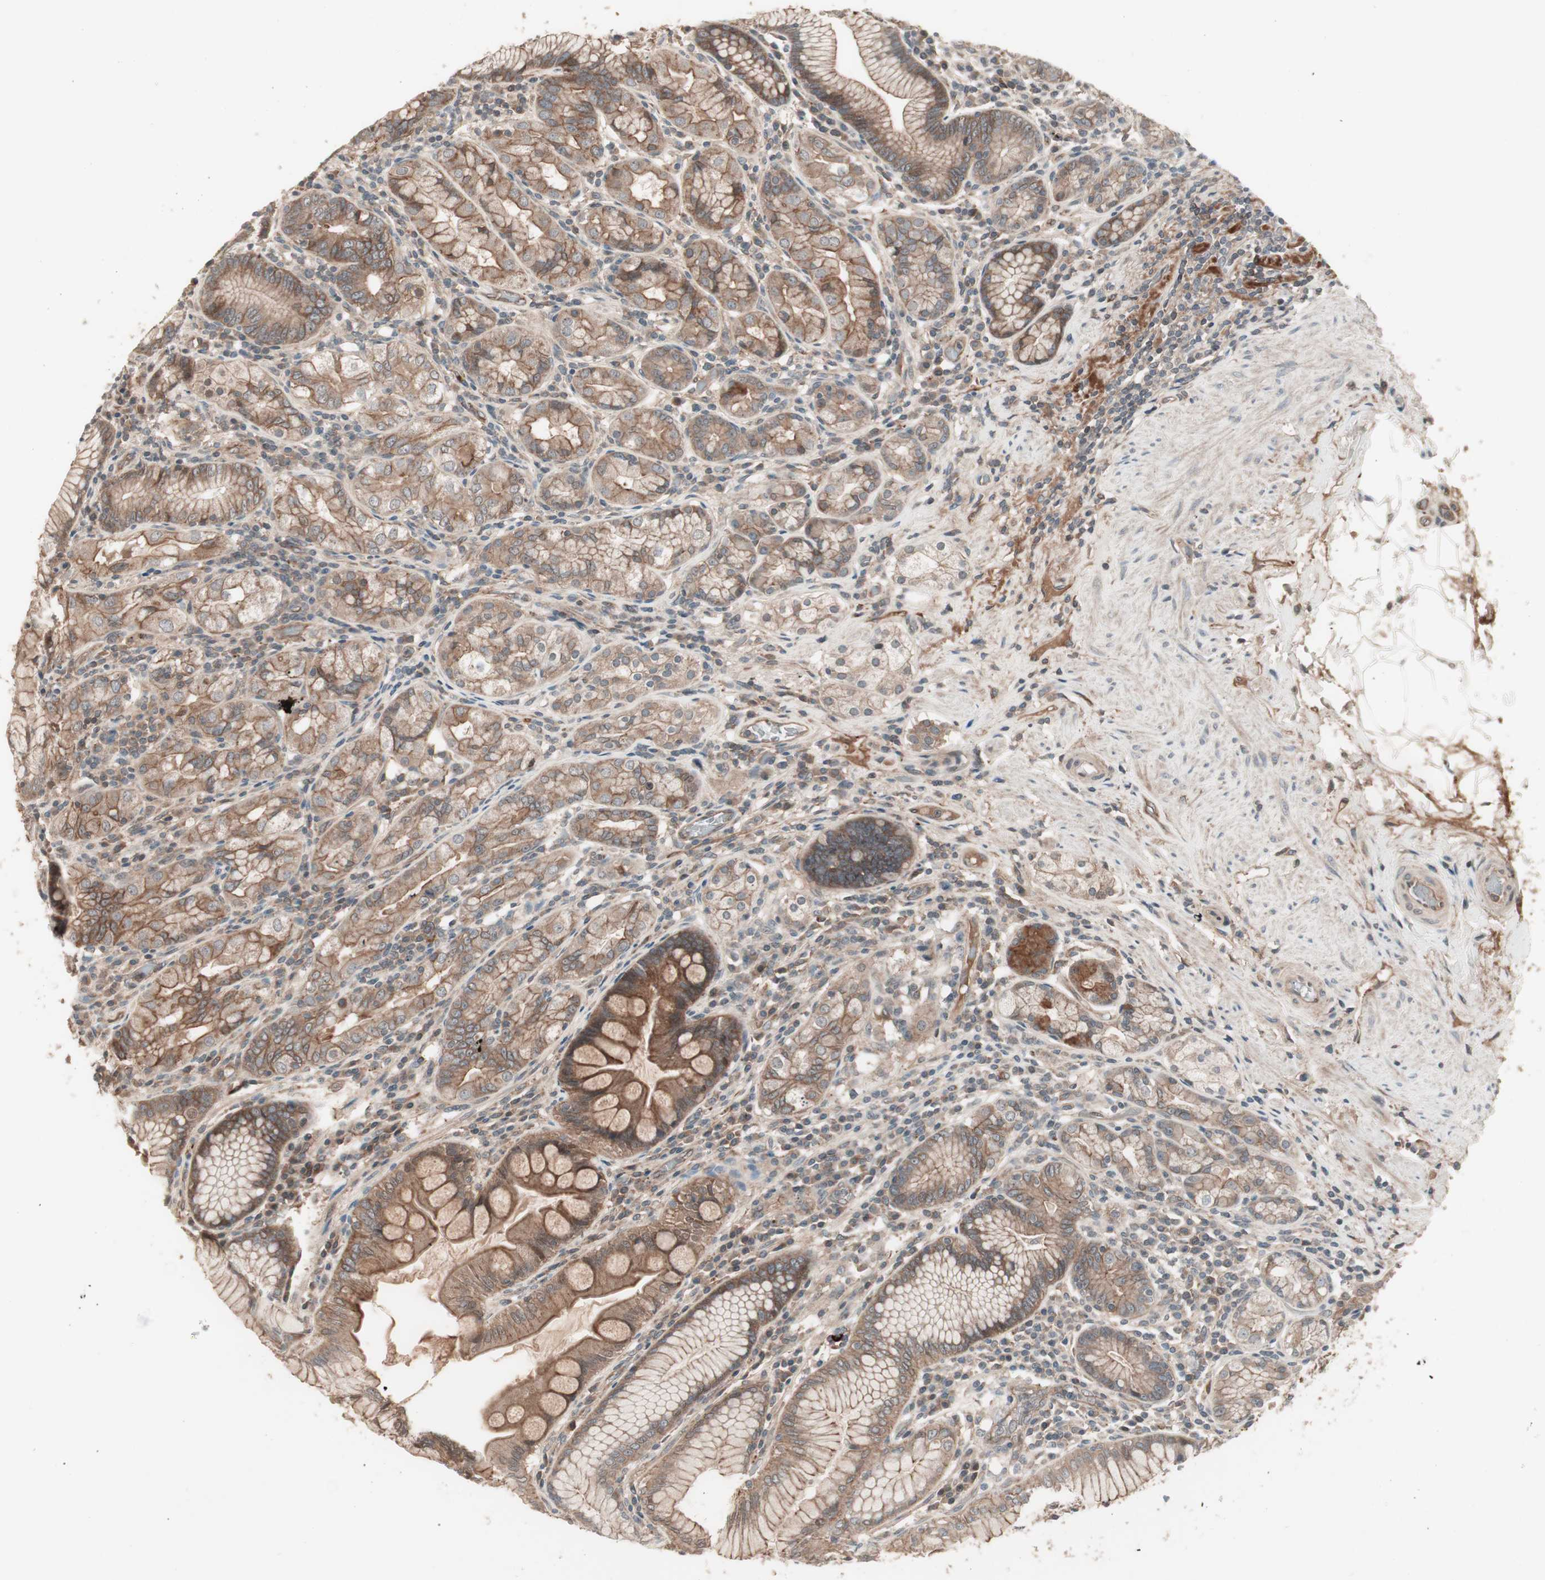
{"staining": {"intensity": "strong", "quantity": ">75%", "location": "cytoplasmic/membranous"}, "tissue": "stomach", "cell_type": "Glandular cells", "image_type": "normal", "snomed": [{"axis": "morphology", "description": "Normal tissue, NOS"}, {"axis": "topography", "description": "Stomach, lower"}], "caption": "Strong cytoplasmic/membranous staining is appreciated in approximately >75% of glandular cells in unremarkable stomach. The staining was performed using DAB to visualize the protein expression in brown, while the nuclei were stained in blue with hematoxylin (Magnification: 20x).", "gene": "TFPI", "patient": {"sex": "female", "age": 76}}